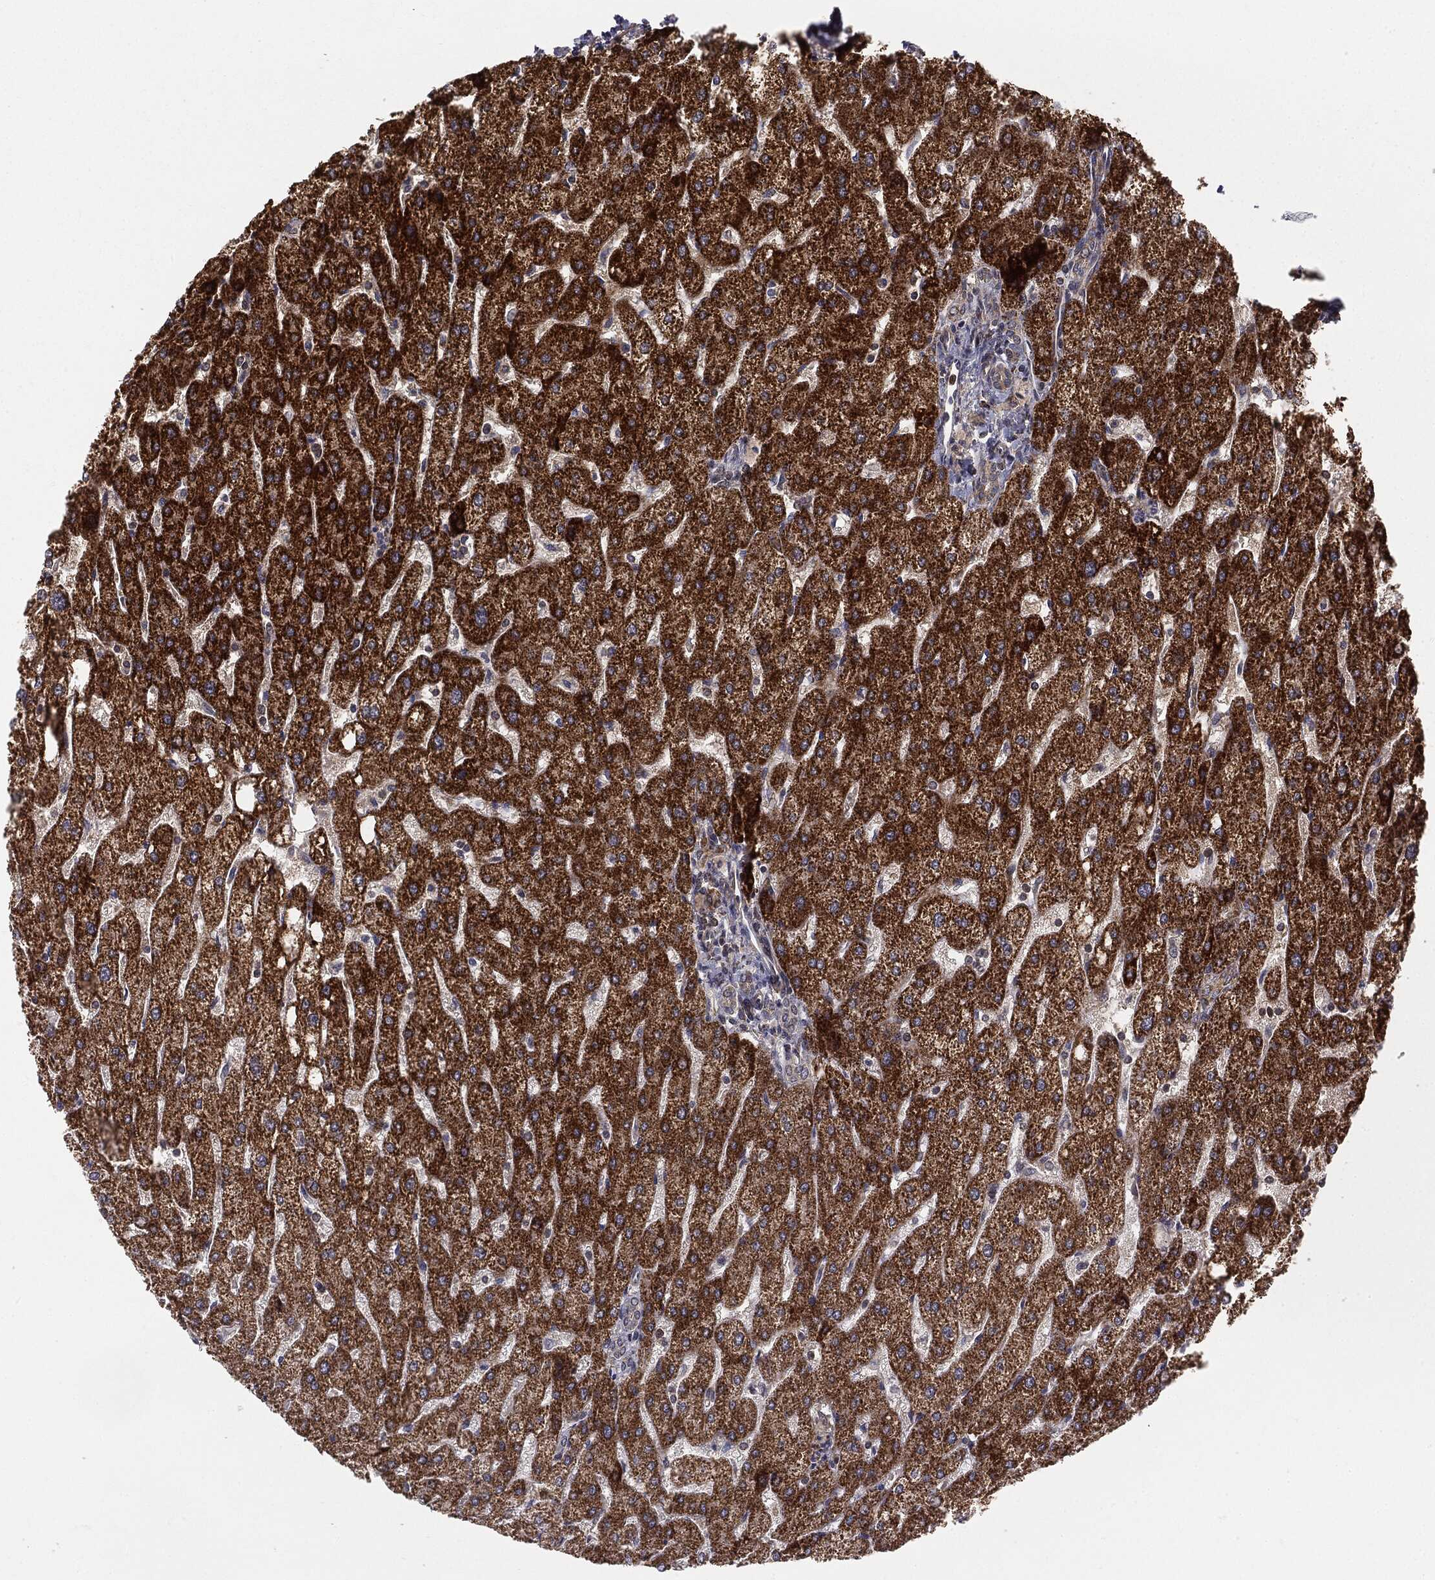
{"staining": {"intensity": "negative", "quantity": "none", "location": "none"}, "tissue": "liver", "cell_type": "Cholangiocytes", "image_type": "normal", "snomed": [{"axis": "morphology", "description": "Normal tissue, NOS"}, {"axis": "topography", "description": "Liver"}], "caption": "Immunohistochemical staining of benign human liver displays no significant expression in cholangiocytes. The staining was performed using DAB (3,3'-diaminobenzidine) to visualize the protein expression in brown, while the nuclei were stained in blue with hematoxylin (Magnification: 20x).", "gene": "MTOR", "patient": {"sex": "male", "age": 67}}